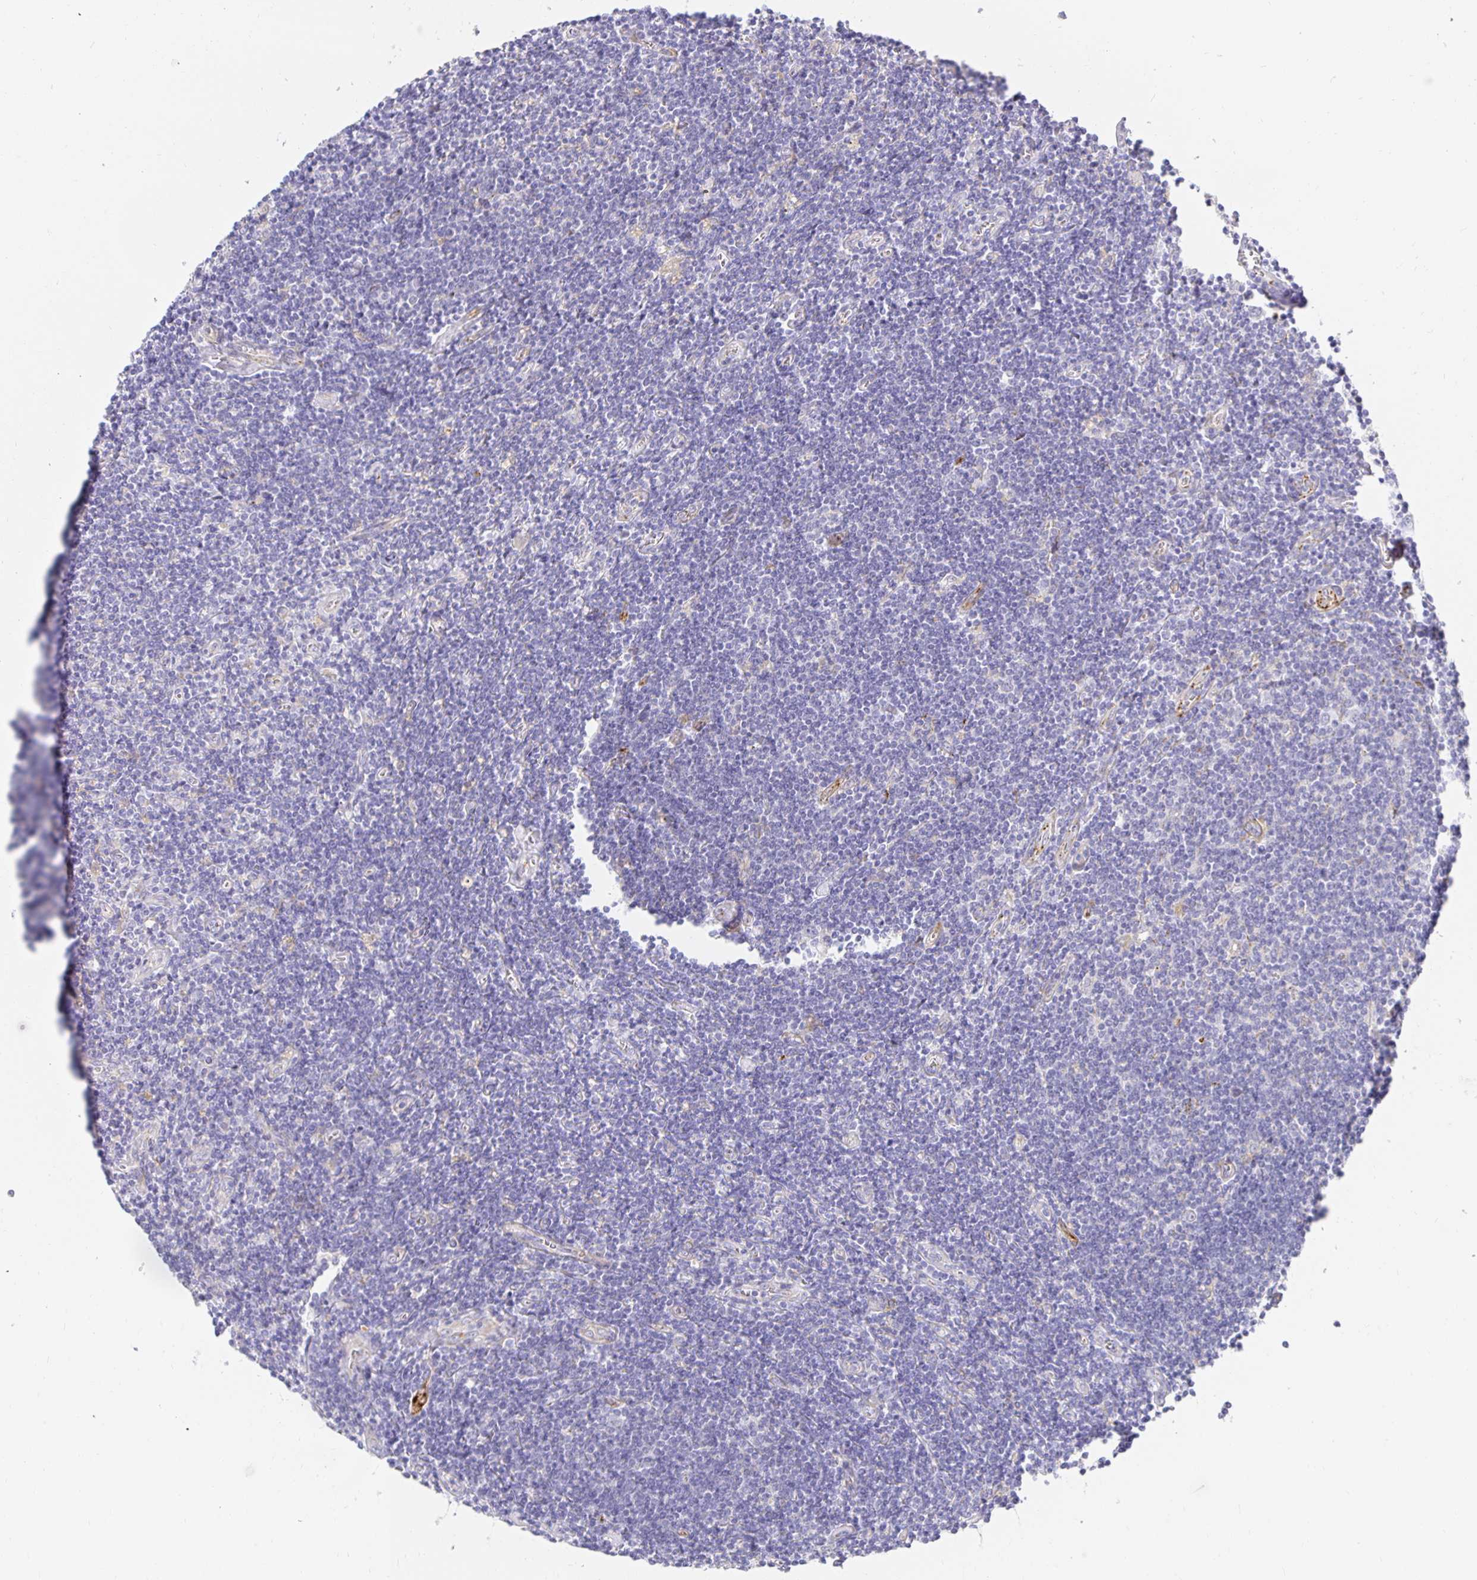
{"staining": {"intensity": "negative", "quantity": "none", "location": "none"}, "tissue": "lymphoma", "cell_type": "Tumor cells", "image_type": "cancer", "snomed": [{"axis": "morphology", "description": "Hodgkin's disease, NOS"}, {"axis": "topography", "description": "Lymph node"}], "caption": "An immunohistochemistry micrograph of lymphoma is shown. There is no staining in tumor cells of lymphoma.", "gene": "PLOD1", "patient": {"sex": "male", "age": 40}}